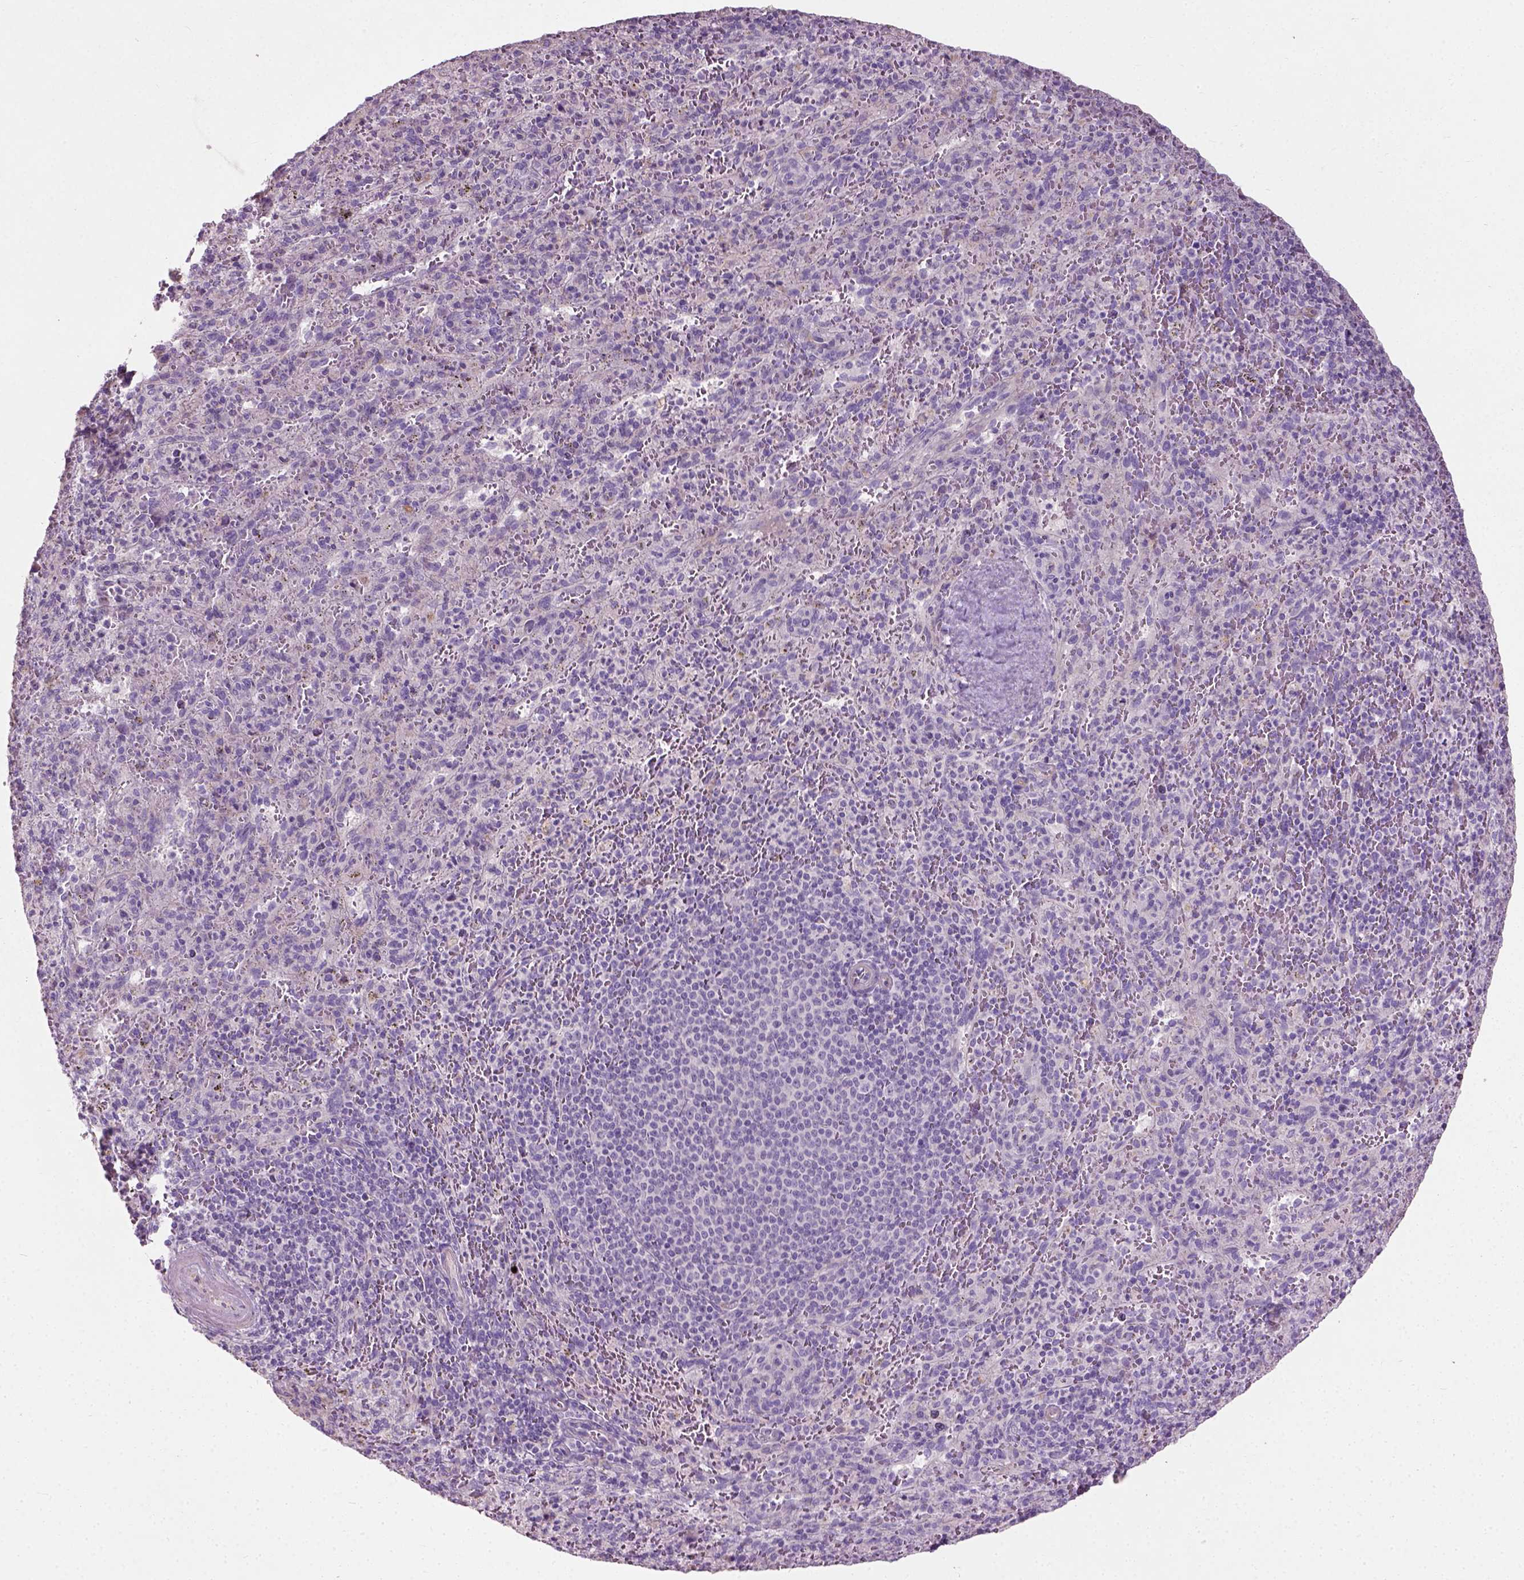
{"staining": {"intensity": "negative", "quantity": "none", "location": "none"}, "tissue": "spleen", "cell_type": "Cells in red pulp", "image_type": "normal", "snomed": [{"axis": "morphology", "description": "Normal tissue, NOS"}, {"axis": "topography", "description": "Spleen"}], "caption": "Immunohistochemistry micrograph of normal spleen stained for a protein (brown), which exhibits no expression in cells in red pulp.", "gene": "PKP3", "patient": {"sex": "male", "age": 57}}